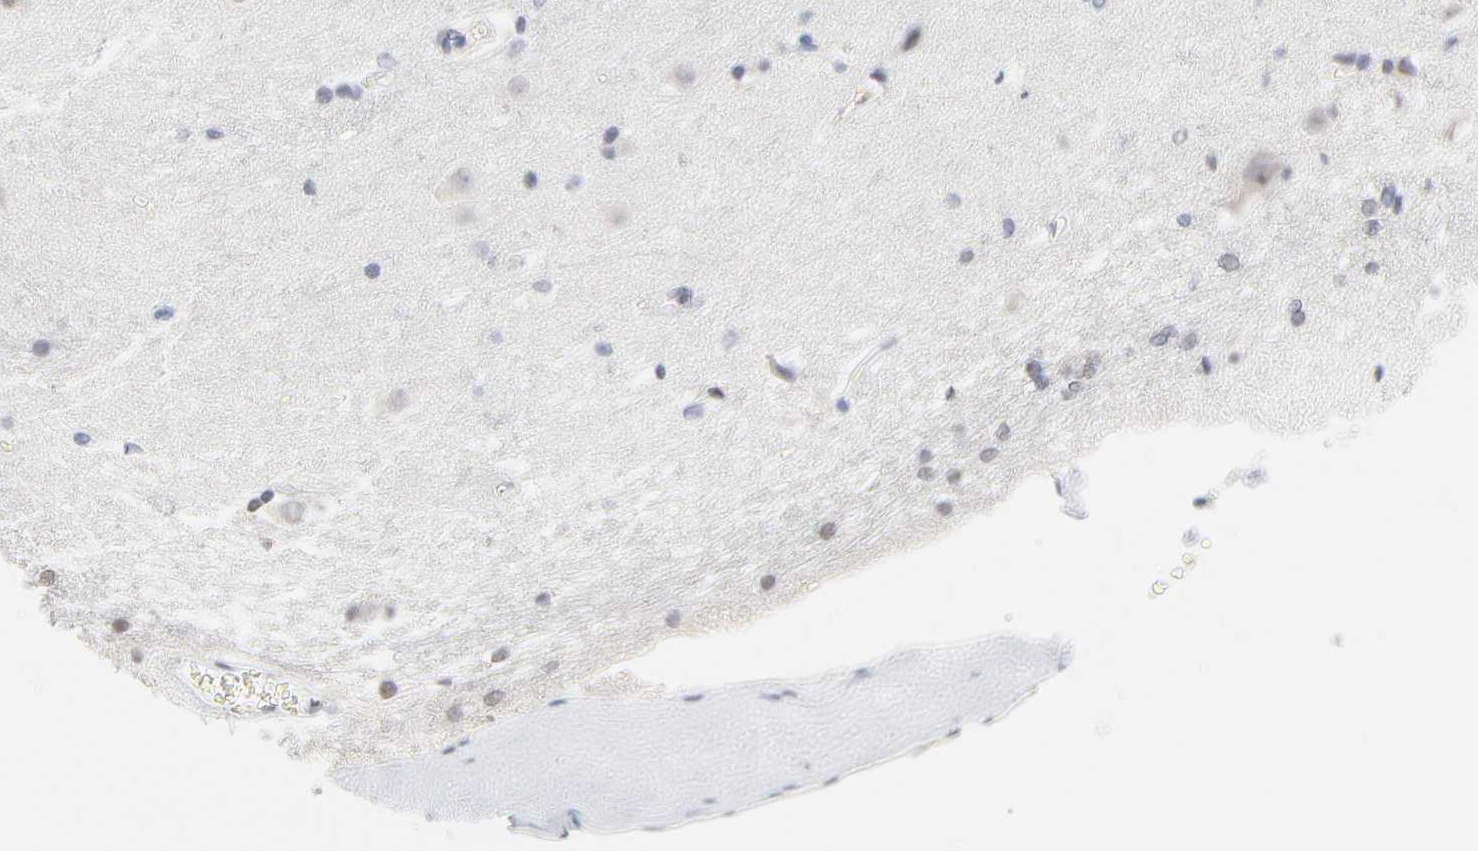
{"staining": {"intensity": "negative", "quantity": "none", "location": "none"}, "tissue": "caudate", "cell_type": "Glial cells", "image_type": "normal", "snomed": [{"axis": "morphology", "description": "Normal tissue, NOS"}, {"axis": "topography", "description": "Lateral ventricle wall"}], "caption": "Caudate was stained to show a protein in brown. There is no significant staining in glial cells. (DAB (3,3'-diaminobenzidine) immunohistochemistry (IHC) visualized using brightfield microscopy, high magnification).", "gene": "SERPINA4", "patient": {"sex": "female", "age": 19}}